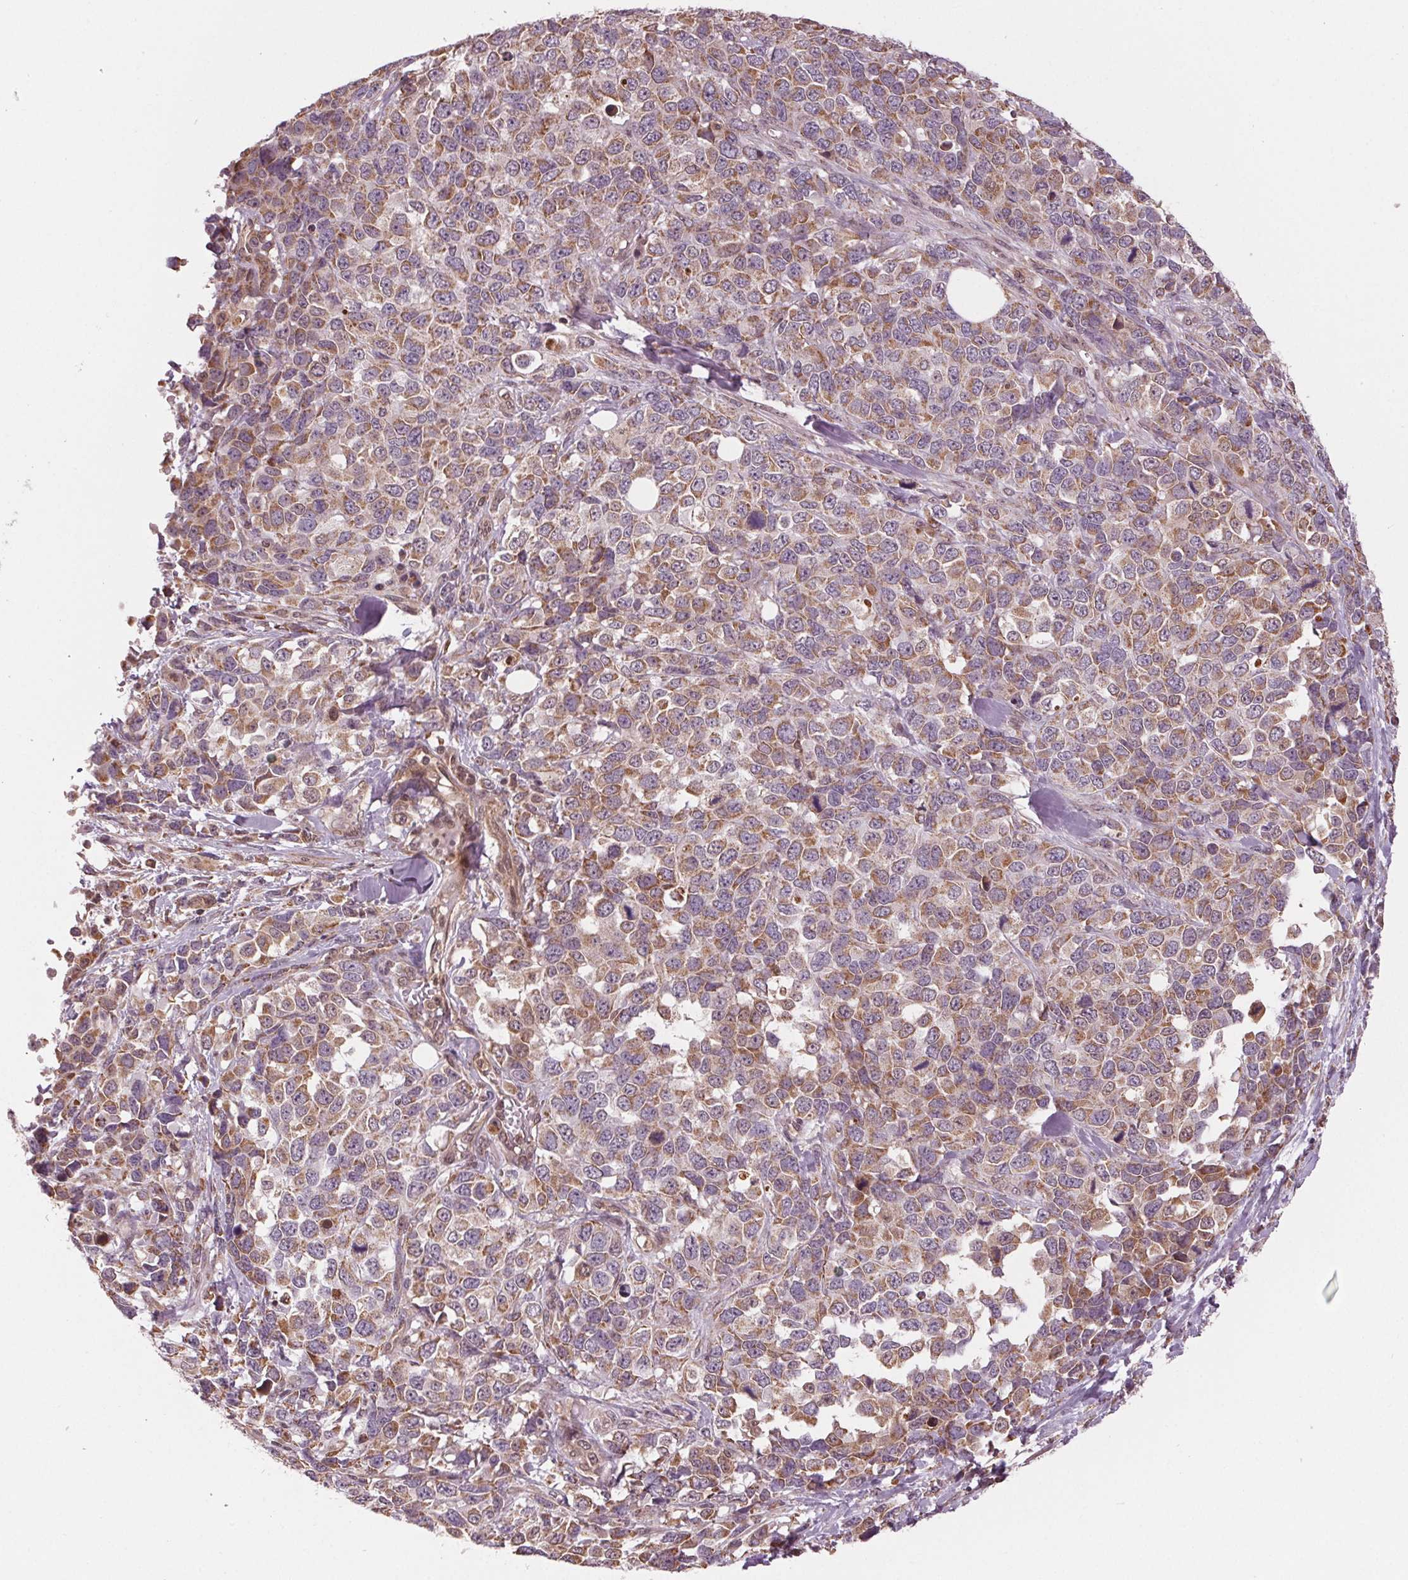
{"staining": {"intensity": "moderate", "quantity": ">75%", "location": "cytoplasmic/membranous"}, "tissue": "melanoma", "cell_type": "Tumor cells", "image_type": "cancer", "snomed": [{"axis": "morphology", "description": "Malignant melanoma, Metastatic site"}, {"axis": "topography", "description": "Skin"}], "caption": "Brown immunohistochemical staining in human malignant melanoma (metastatic site) demonstrates moderate cytoplasmic/membranous expression in approximately >75% of tumor cells.", "gene": "STAT3", "patient": {"sex": "male", "age": 84}}